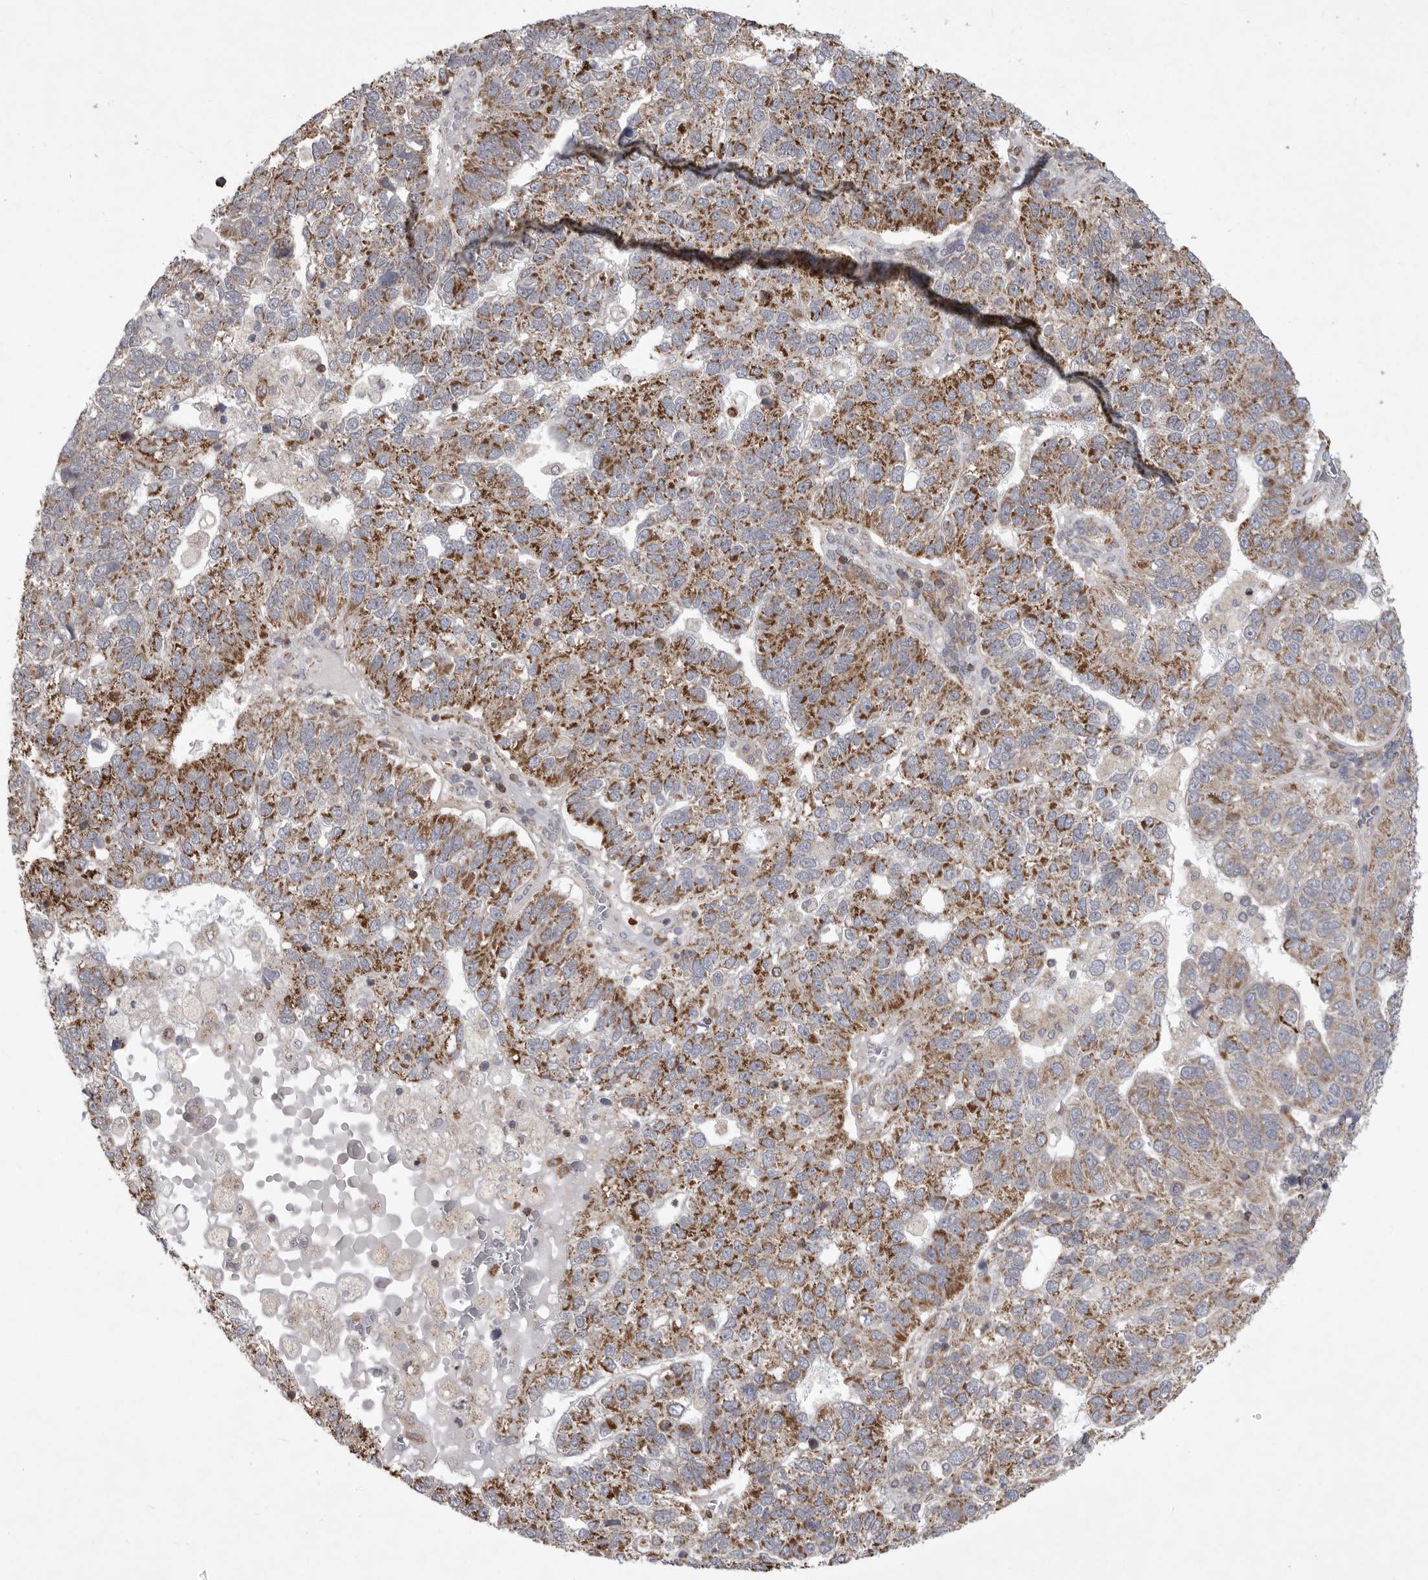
{"staining": {"intensity": "moderate", "quantity": "25%-75%", "location": "cytoplasmic/membranous"}, "tissue": "pancreatic cancer", "cell_type": "Tumor cells", "image_type": "cancer", "snomed": [{"axis": "morphology", "description": "Adenocarcinoma, NOS"}, {"axis": "topography", "description": "Pancreas"}], "caption": "Adenocarcinoma (pancreatic) stained with DAB IHC displays medium levels of moderate cytoplasmic/membranous positivity in about 25%-75% of tumor cells. (Stains: DAB in brown, nuclei in blue, Microscopy: brightfield microscopy at high magnification).", "gene": "MPZL1", "patient": {"sex": "female", "age": 61}}